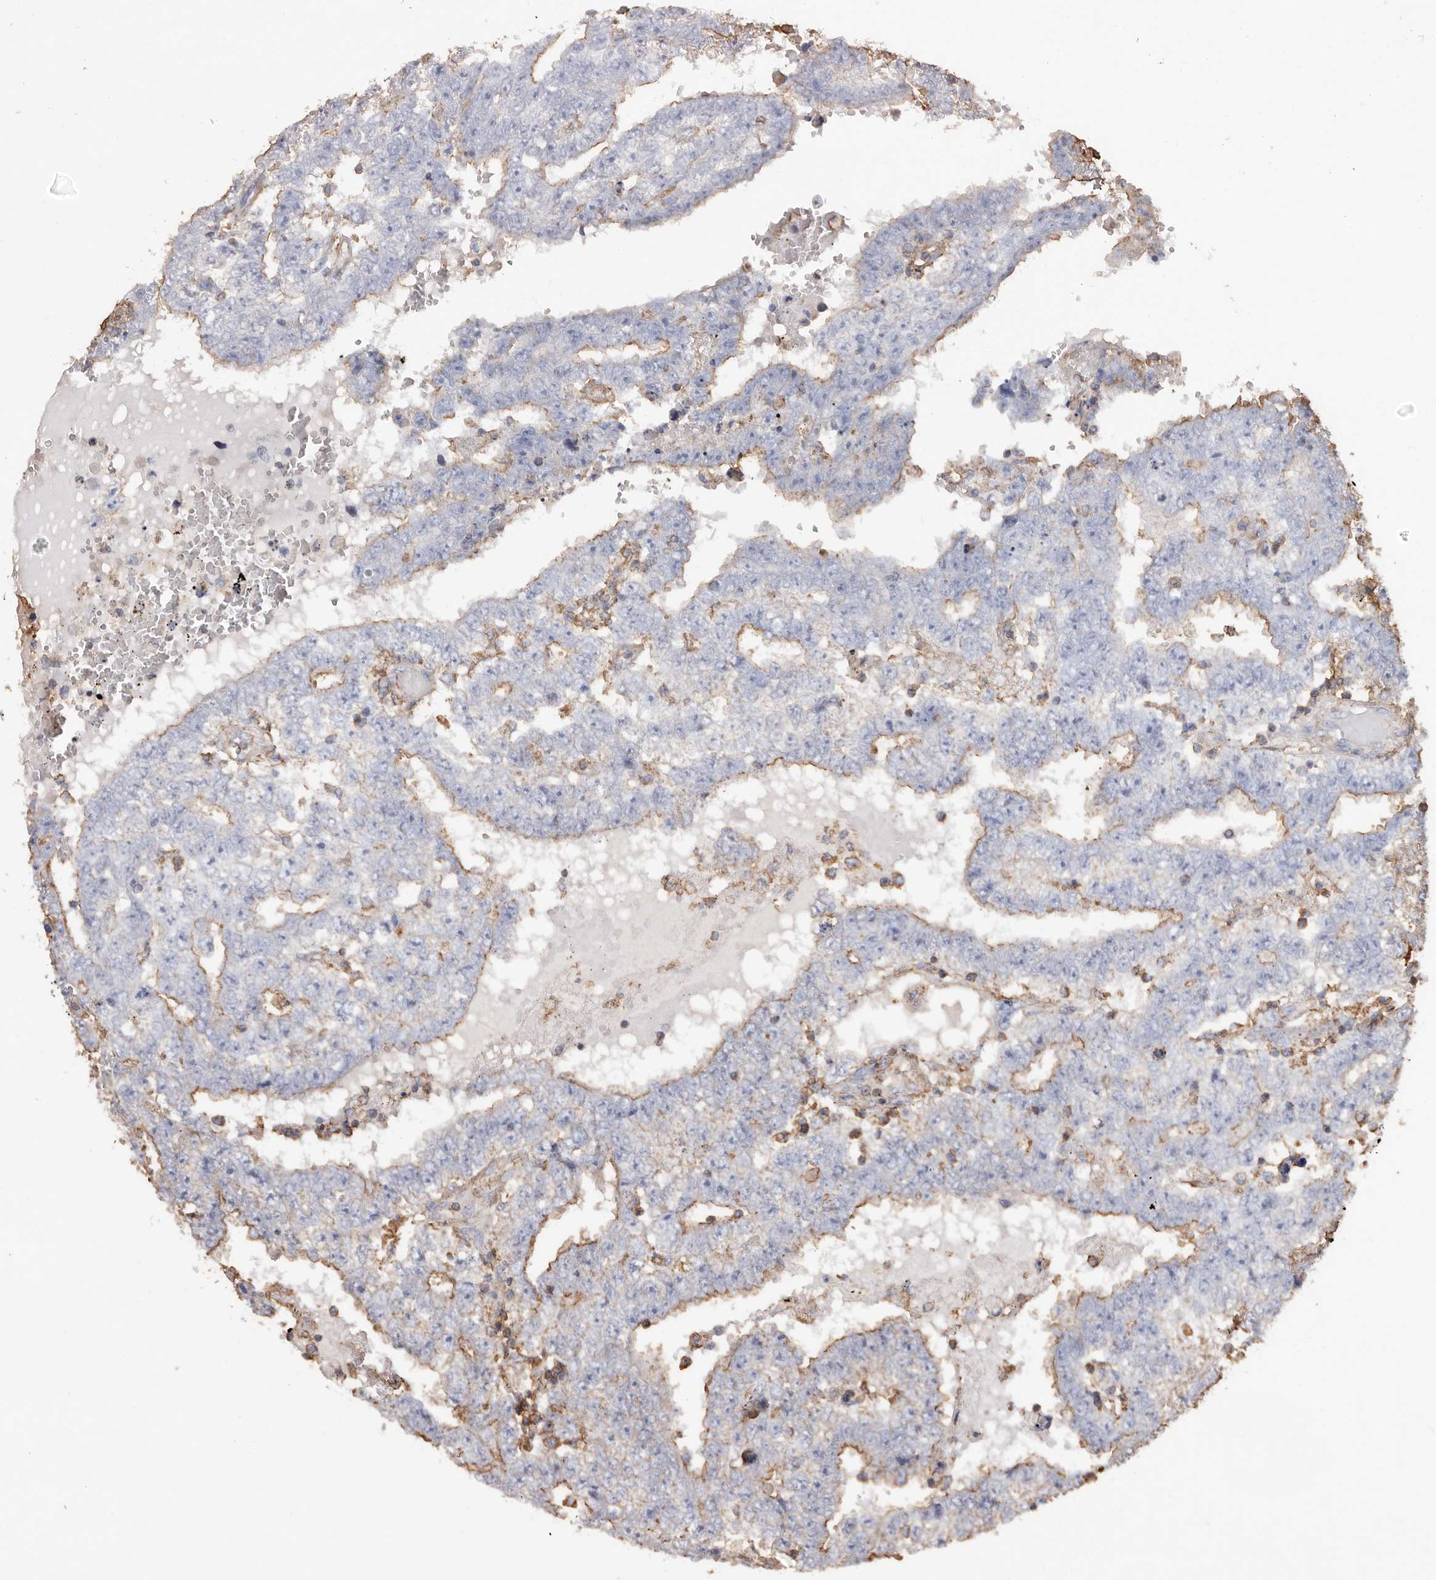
{"staining": {"intensity": "moderate", "quantity": "25%-75%", "location": "cytoplasmic/membranous"}, "tissue": "testis cancer", "cell_type": "Tumor cells", "image_type": "cancer", "snomed": [{"axis": "morphology", "description": "Carcinoma, Embryonal, NOS"}, {"axis": "topography", "description": "Testis"}], "caption": "Immunohistochemical staining of testis embryonal carcinoma exhibits medium levels of moderate cytoplasmic/membranous positivity in about 25%-75% of tumor cells.", "gene": "COQ8B", "patient": {"sex": "male", "age": 25}}